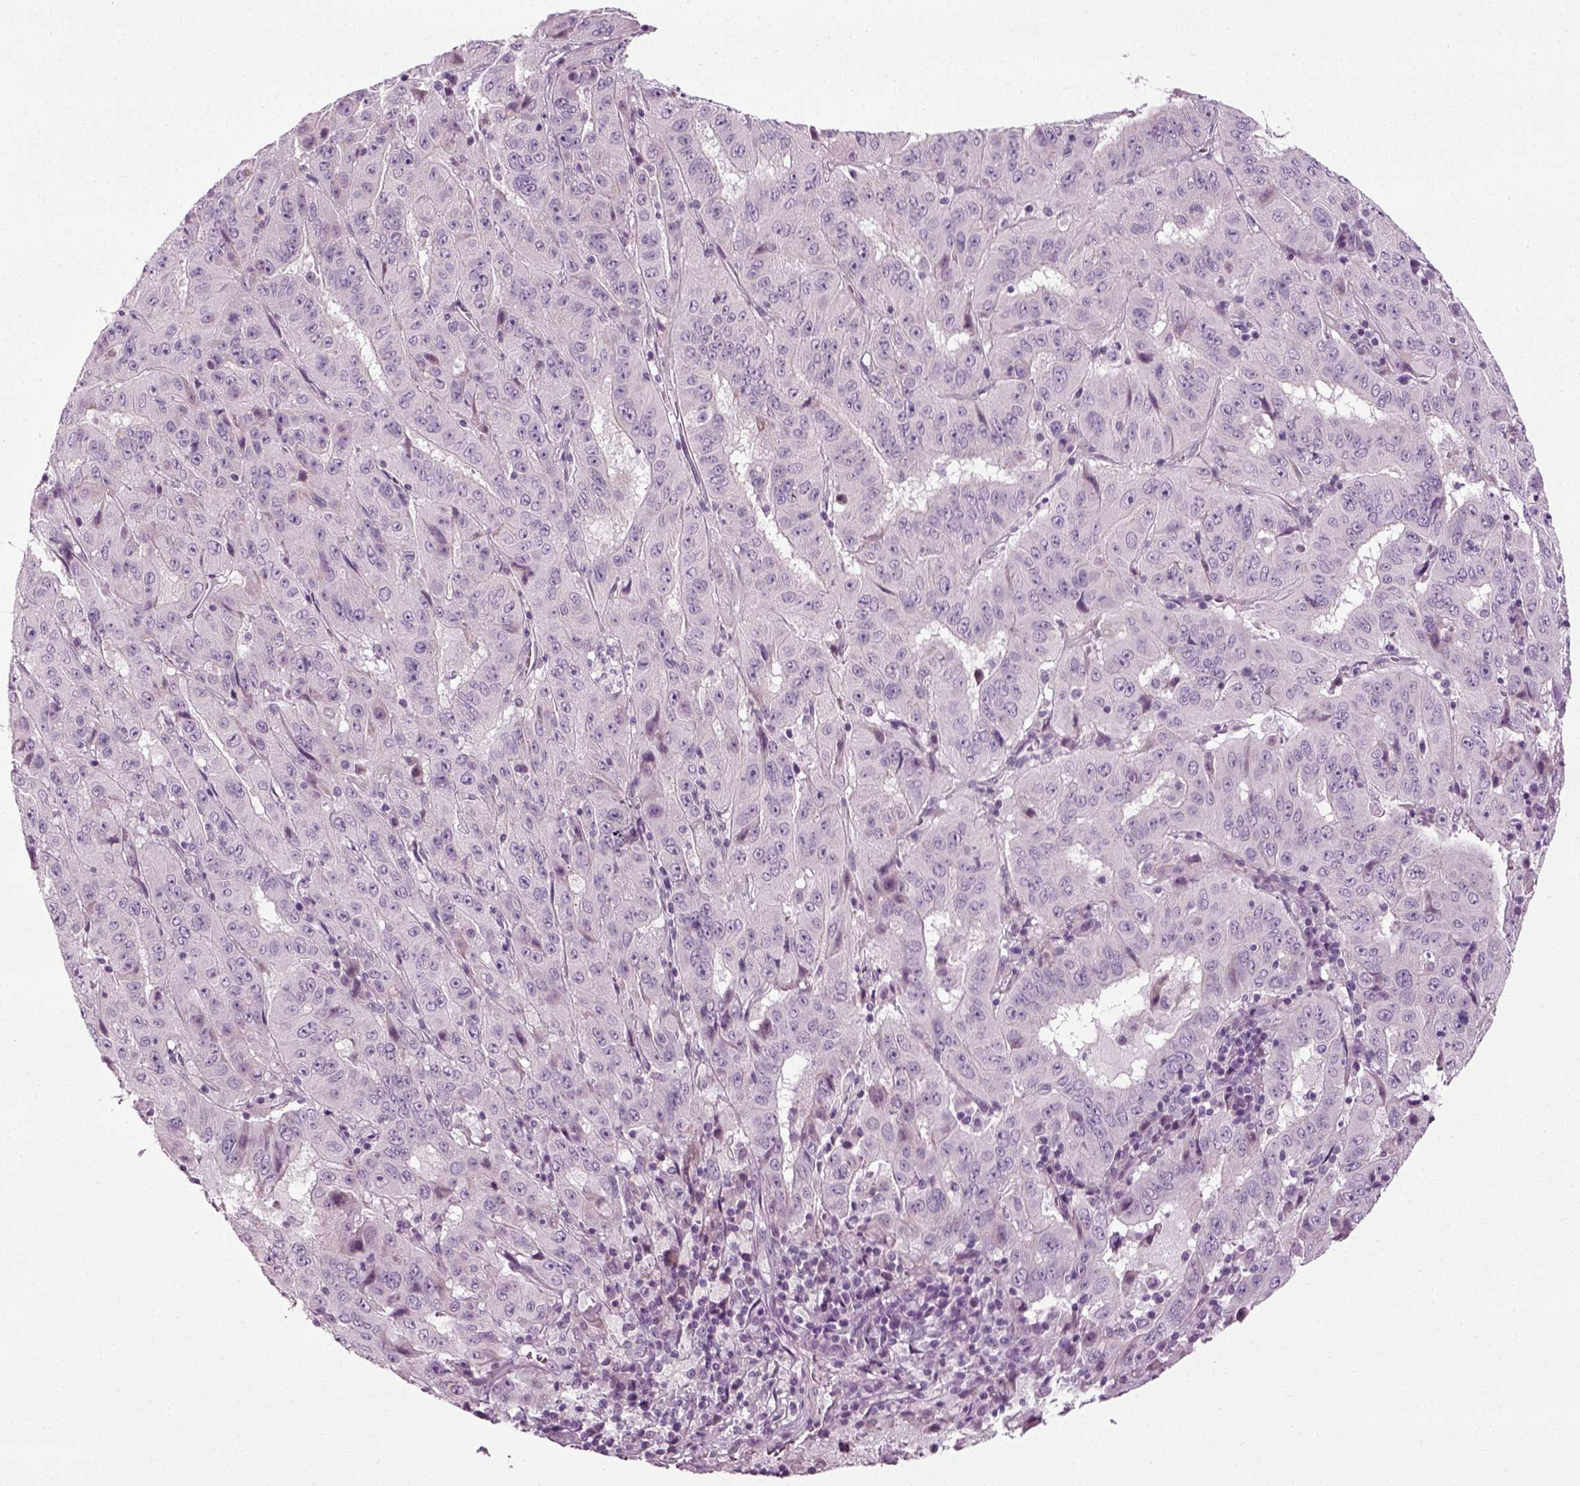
{"staining": {"intensity": "negative", "quantity": "none", "location": "none"}, "tissue": "pancreatic cancer", "cell_type": "Tumor cells", "image_type": "cancer", "snomed": [{"axis": "morphology", "description": "Adenocarcinoma, NOS"}, {"axis": "topography", "description": "Pancreas"}], "caption": "DAB (3,3'-diaminobenzidine) immunohistochemical staining of human pancreatic cancer (adenocarcinoma) reveals no significant staining in tumor cells.", "gene": "SCG5", "patient": {"sex": "male", "age": 63}}